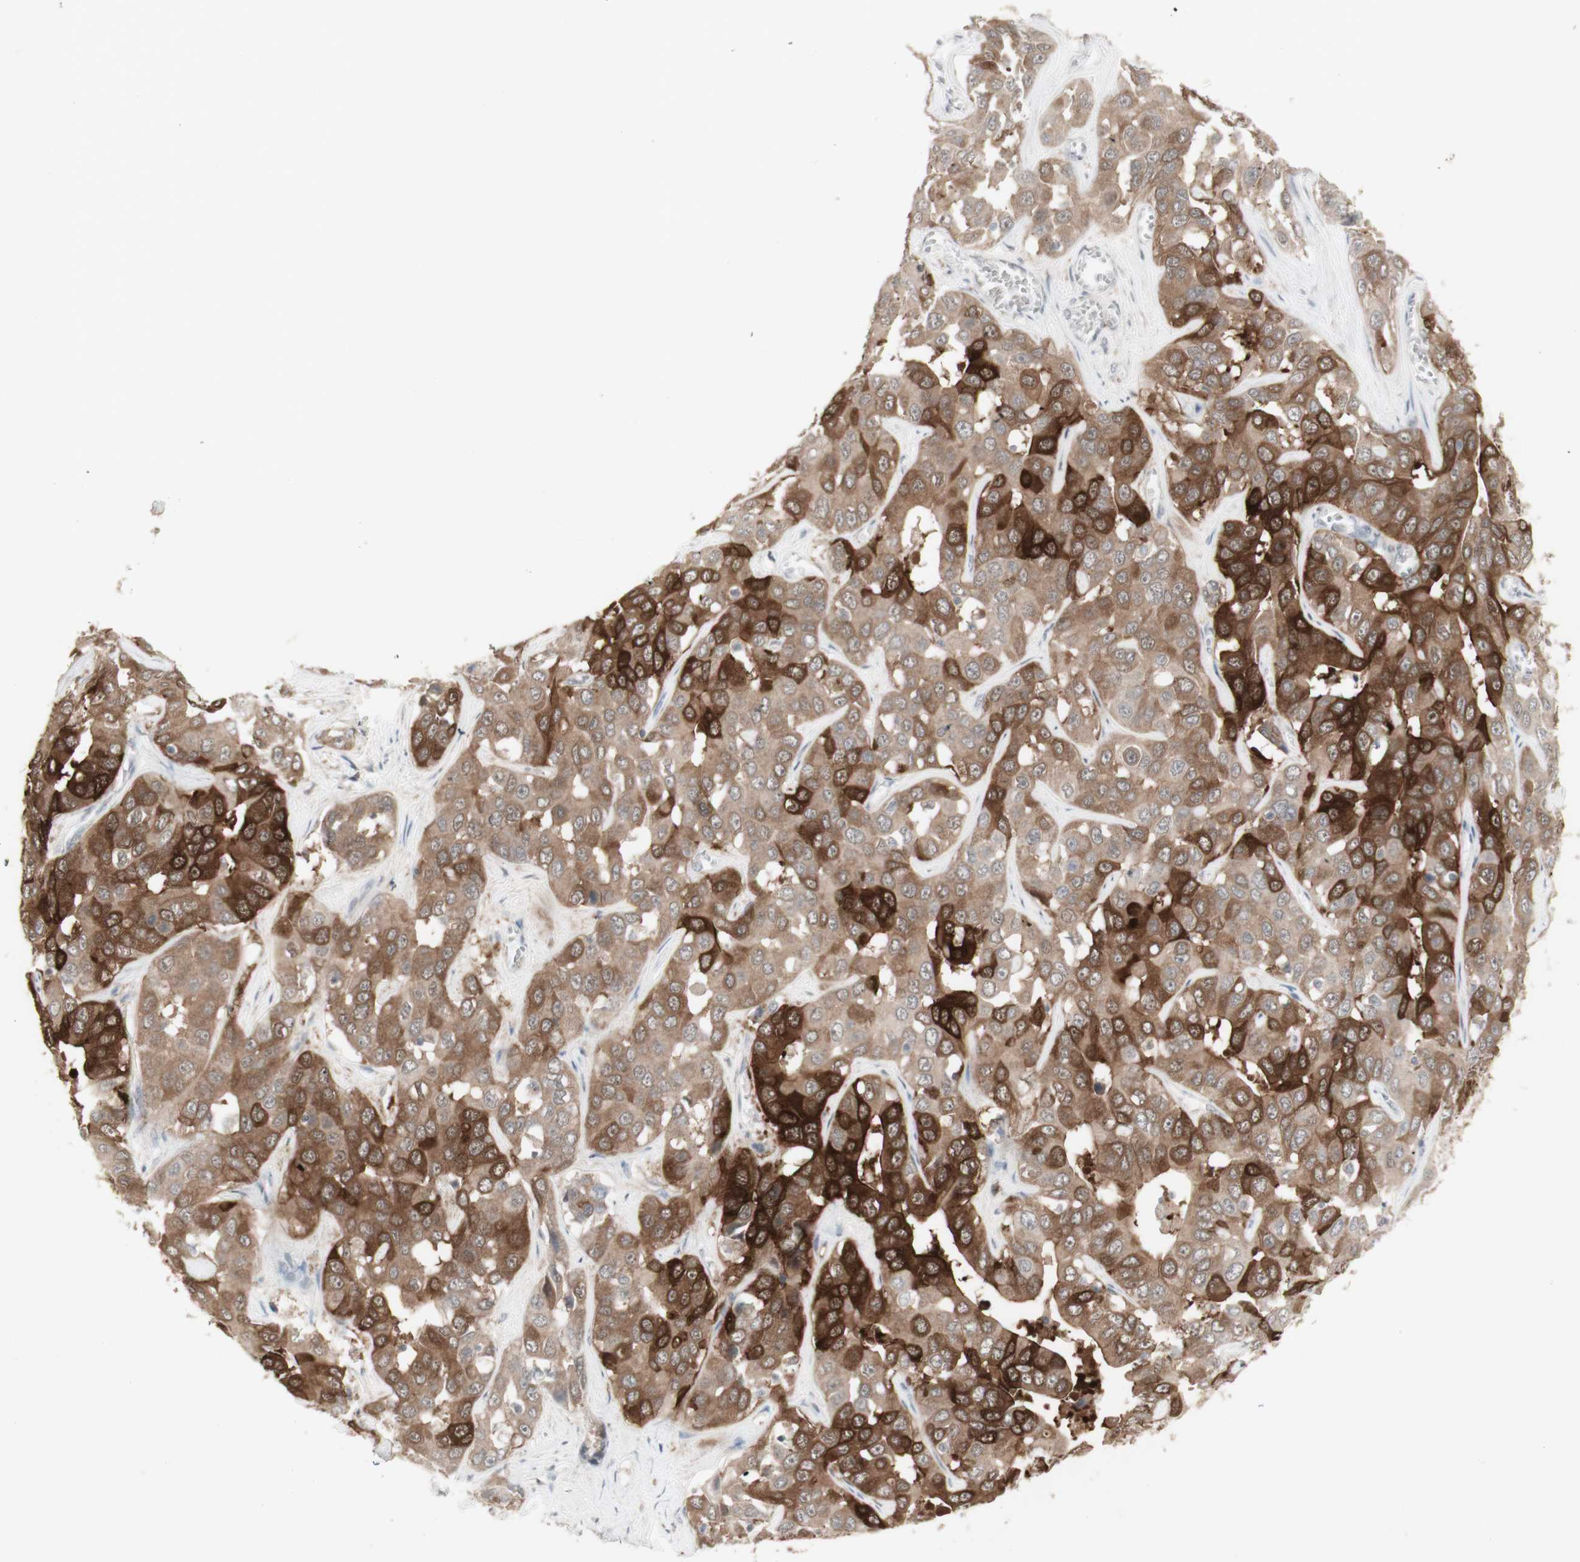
{"staining": {"intensity": "strong", "quantity": ">75%", "location": "cytoplasmic/membranous"}, "tissue": "liver cancer", "cell_type": "Tumor cells", "image_type": "cancer", "snomed": [{"axis": "morphology", "description": "Cholangiocarcinoma"}, {"axis": "topography", "description": "Liver"}], "caption": "Strong cytoplasmic/membranous staining is seen in approximately >75% of tumor cells in cholangiocarcinoma (liver). (DAB IHC, brown staining for protein, blue staining for nuclei).", "gene": "C1orf116", "patient": {"sex": "female", "age": 52}}